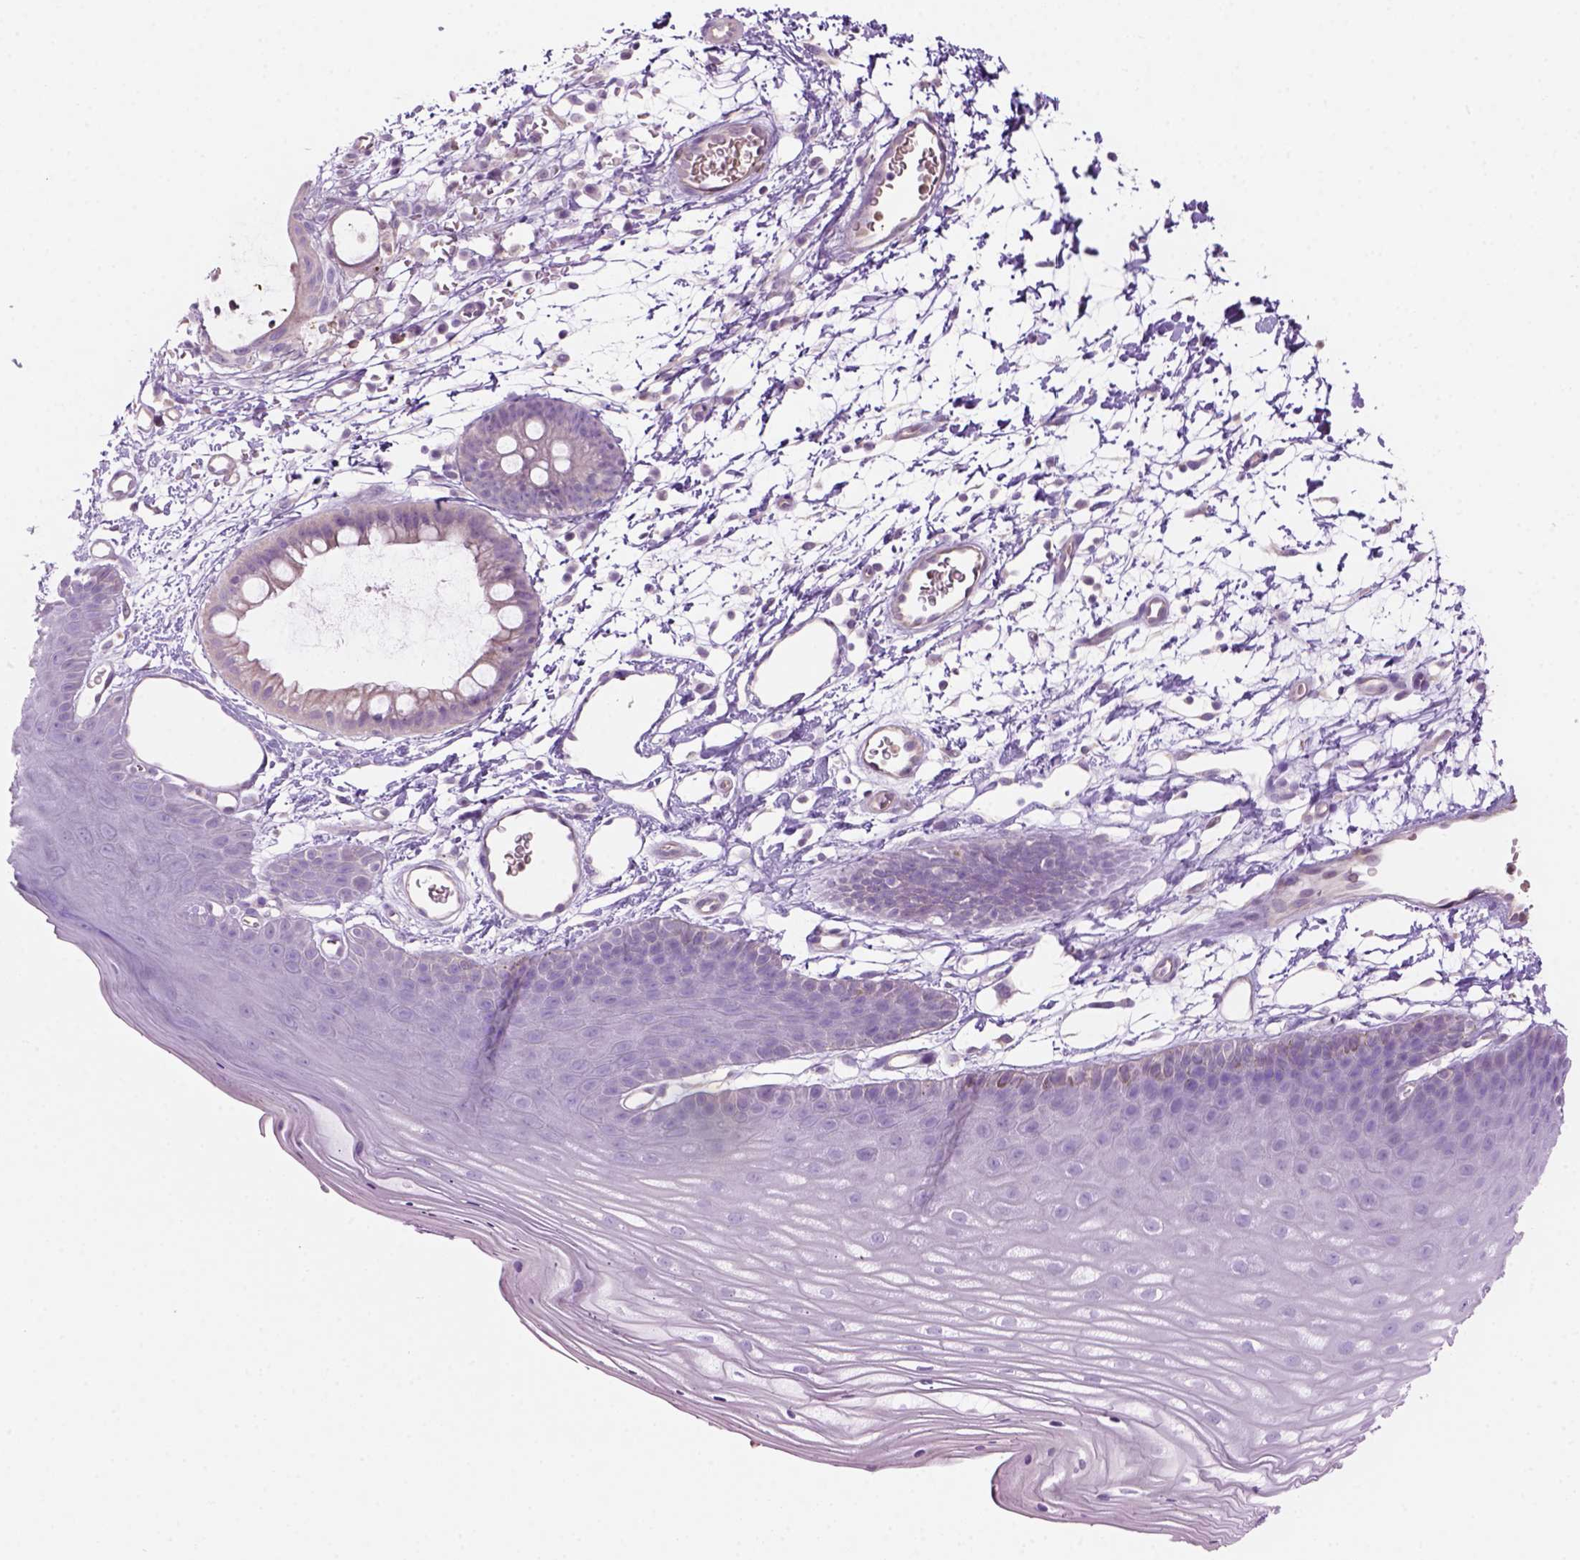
{"staining": {"intensity": "negative", "quantity": "none", "location": "none"}, "tissue": "skin", "cell_type": "Epidermal cells", "image_type": "normal", "snomed": [{"axis": "morphology", "description": "Normal tissue, NOS"}, {"axis": "topography", "description": "Anal"}], "caption": "The immunohistochemistry image has no significant positivity in epidermal cells of skin. (DAB IHC, high magnification).", "gene": "CD84", "patient": {"sex": "male", "age": 53}}